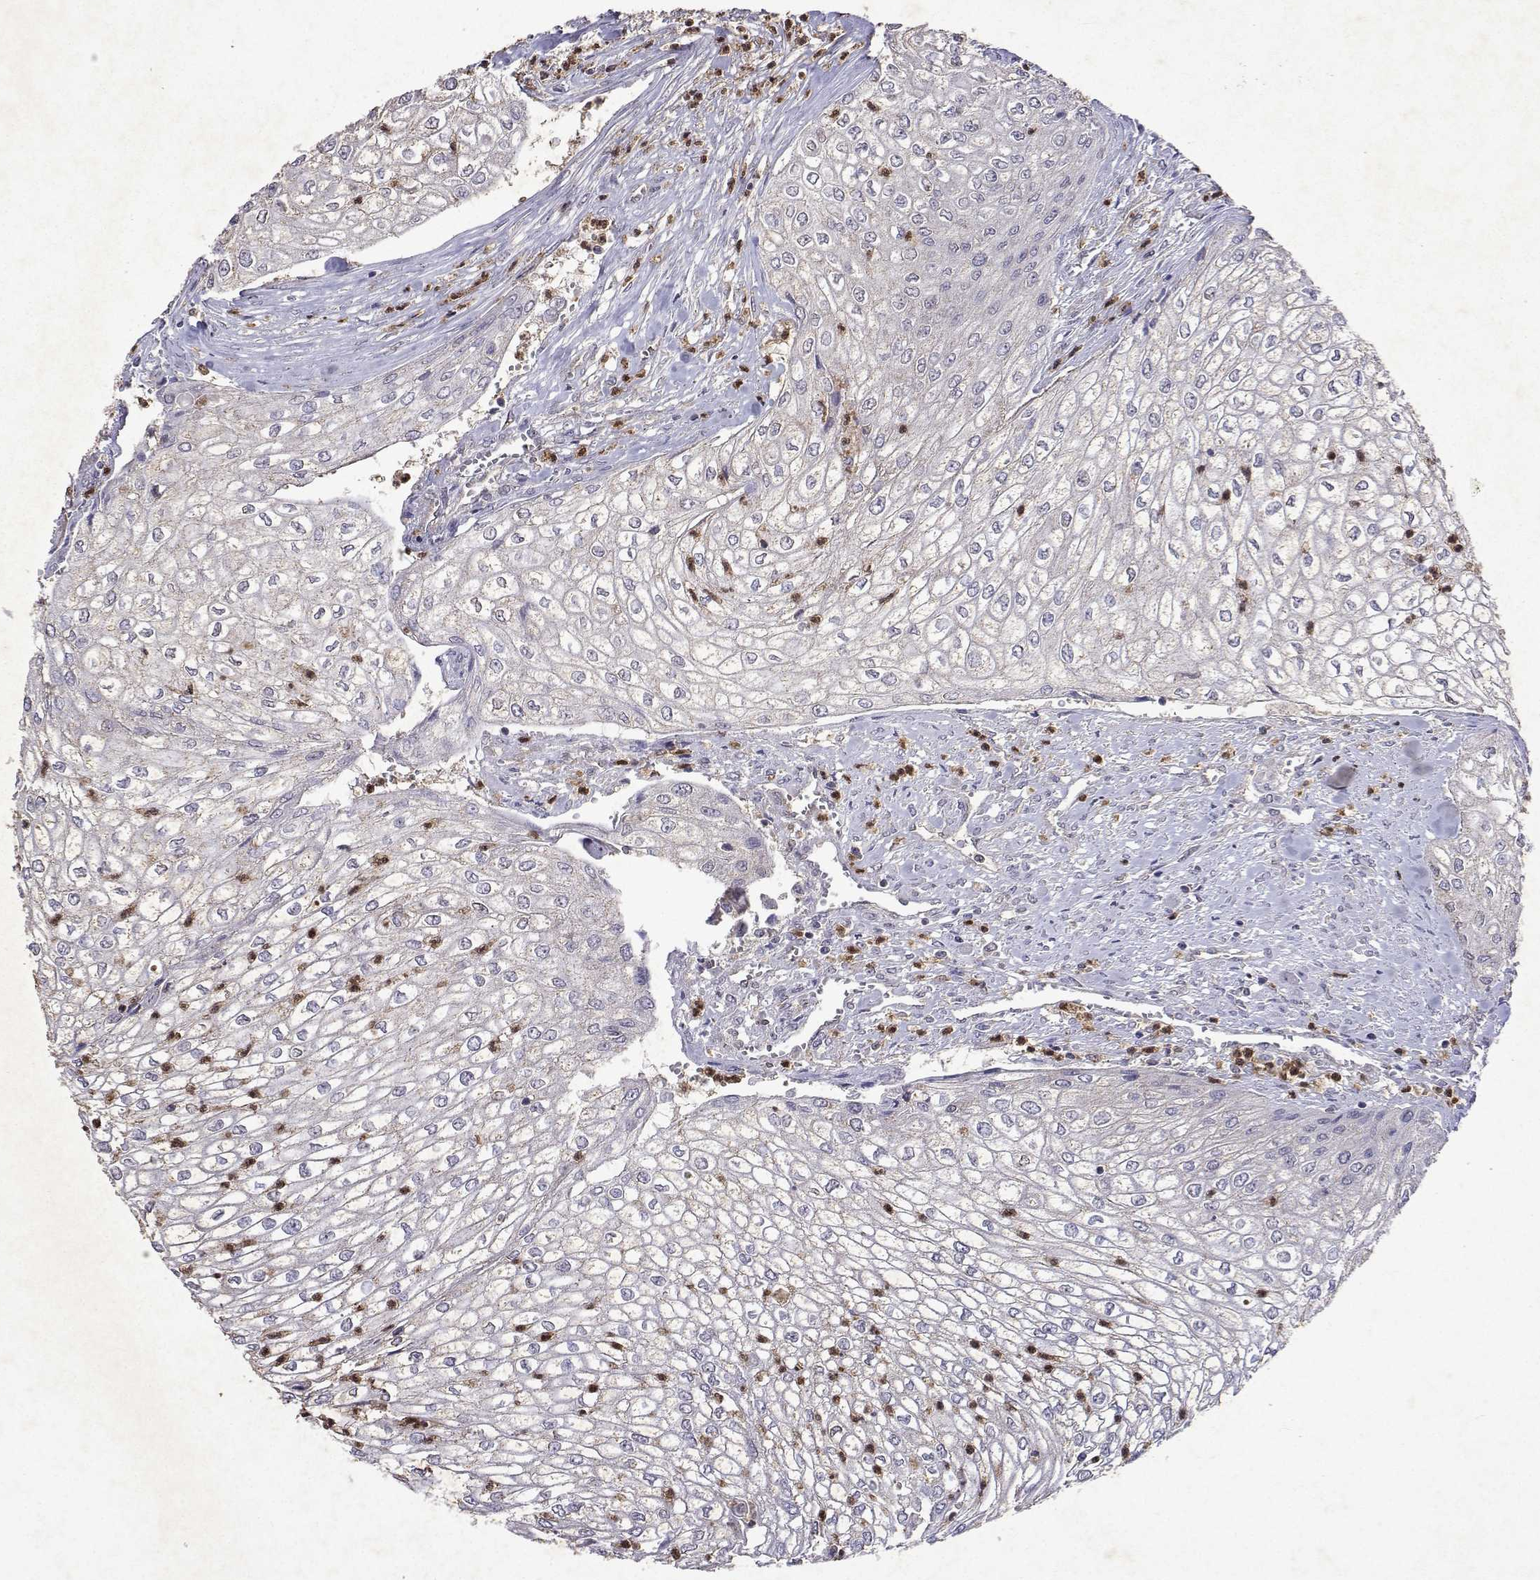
{"staining": {"intensity": "negative", "quantity": "none", "location": "none"}, "tissue": "urothelial cancer", "cell_type": "Tumor cells", "image_type": "cancer", "snomed": [{"axis": "morphology", "description": "Urothelial carcinoma, High grade"}, {"axis": "topography", "description": "Urinary bladder"}], "caption": "Immunohistochemistry (IHC) histopathology image of neoplastic tissue: human urothelial carcinoma (high-grade) stained with DAB exhibits no significant protein positivity in tumor cells. The staining was performed using DAB (3,3'-diaminobenzidine) to visualize the protein expression in brown, while the nuclei were stained in blue with hematoxylin (Magnification: 20x).", "gene": "APAF1", "patient": {"sex": "male", "age": 62}}